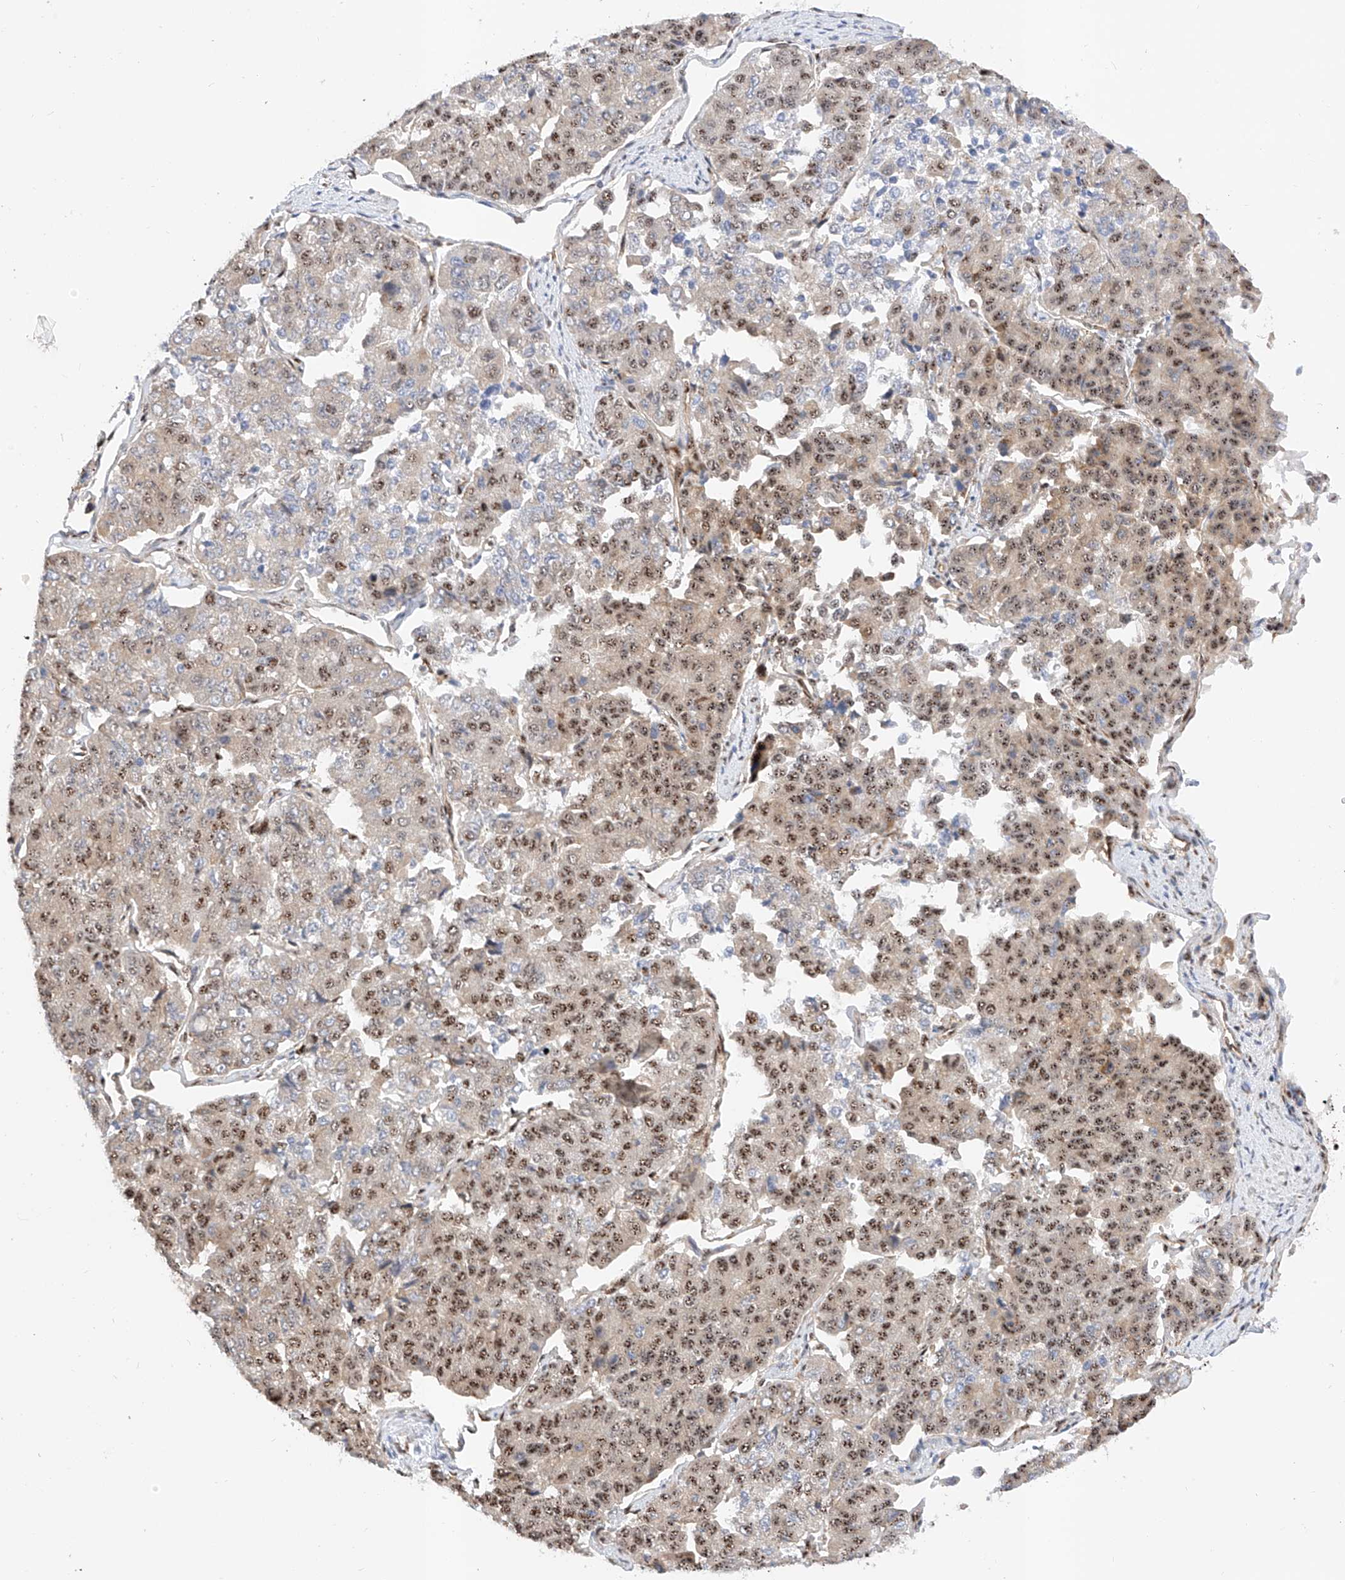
{"staining": {"intensity": "moderate", "quantity": "25%-75%", "location": "cytoplasmic/membranous,nuclear"}, "tissue": "pancreatic cancer", "cell_type": "Tumor cells", "image_type": "cancer", "snomed": [{"axis": "morphology", "description": "Adenocarcinoma, NOS"}, {"axis": "topography", "description": "Pancreas"}], "caption": "Immunohistochemistry (IHC) image of neoplastic tissue: human pancreatic cancer stained using immunohistochemistry (IHC) displays medium levels of moderate protein expression localized specifically in the cytoplasmic/membranous and nuclear of tumor cells, appearing as a cytoplasmic/membranous and nuclear brown color.", "gene": "ATXN7L2", "patient": {"sex": "male", "age": 50}}